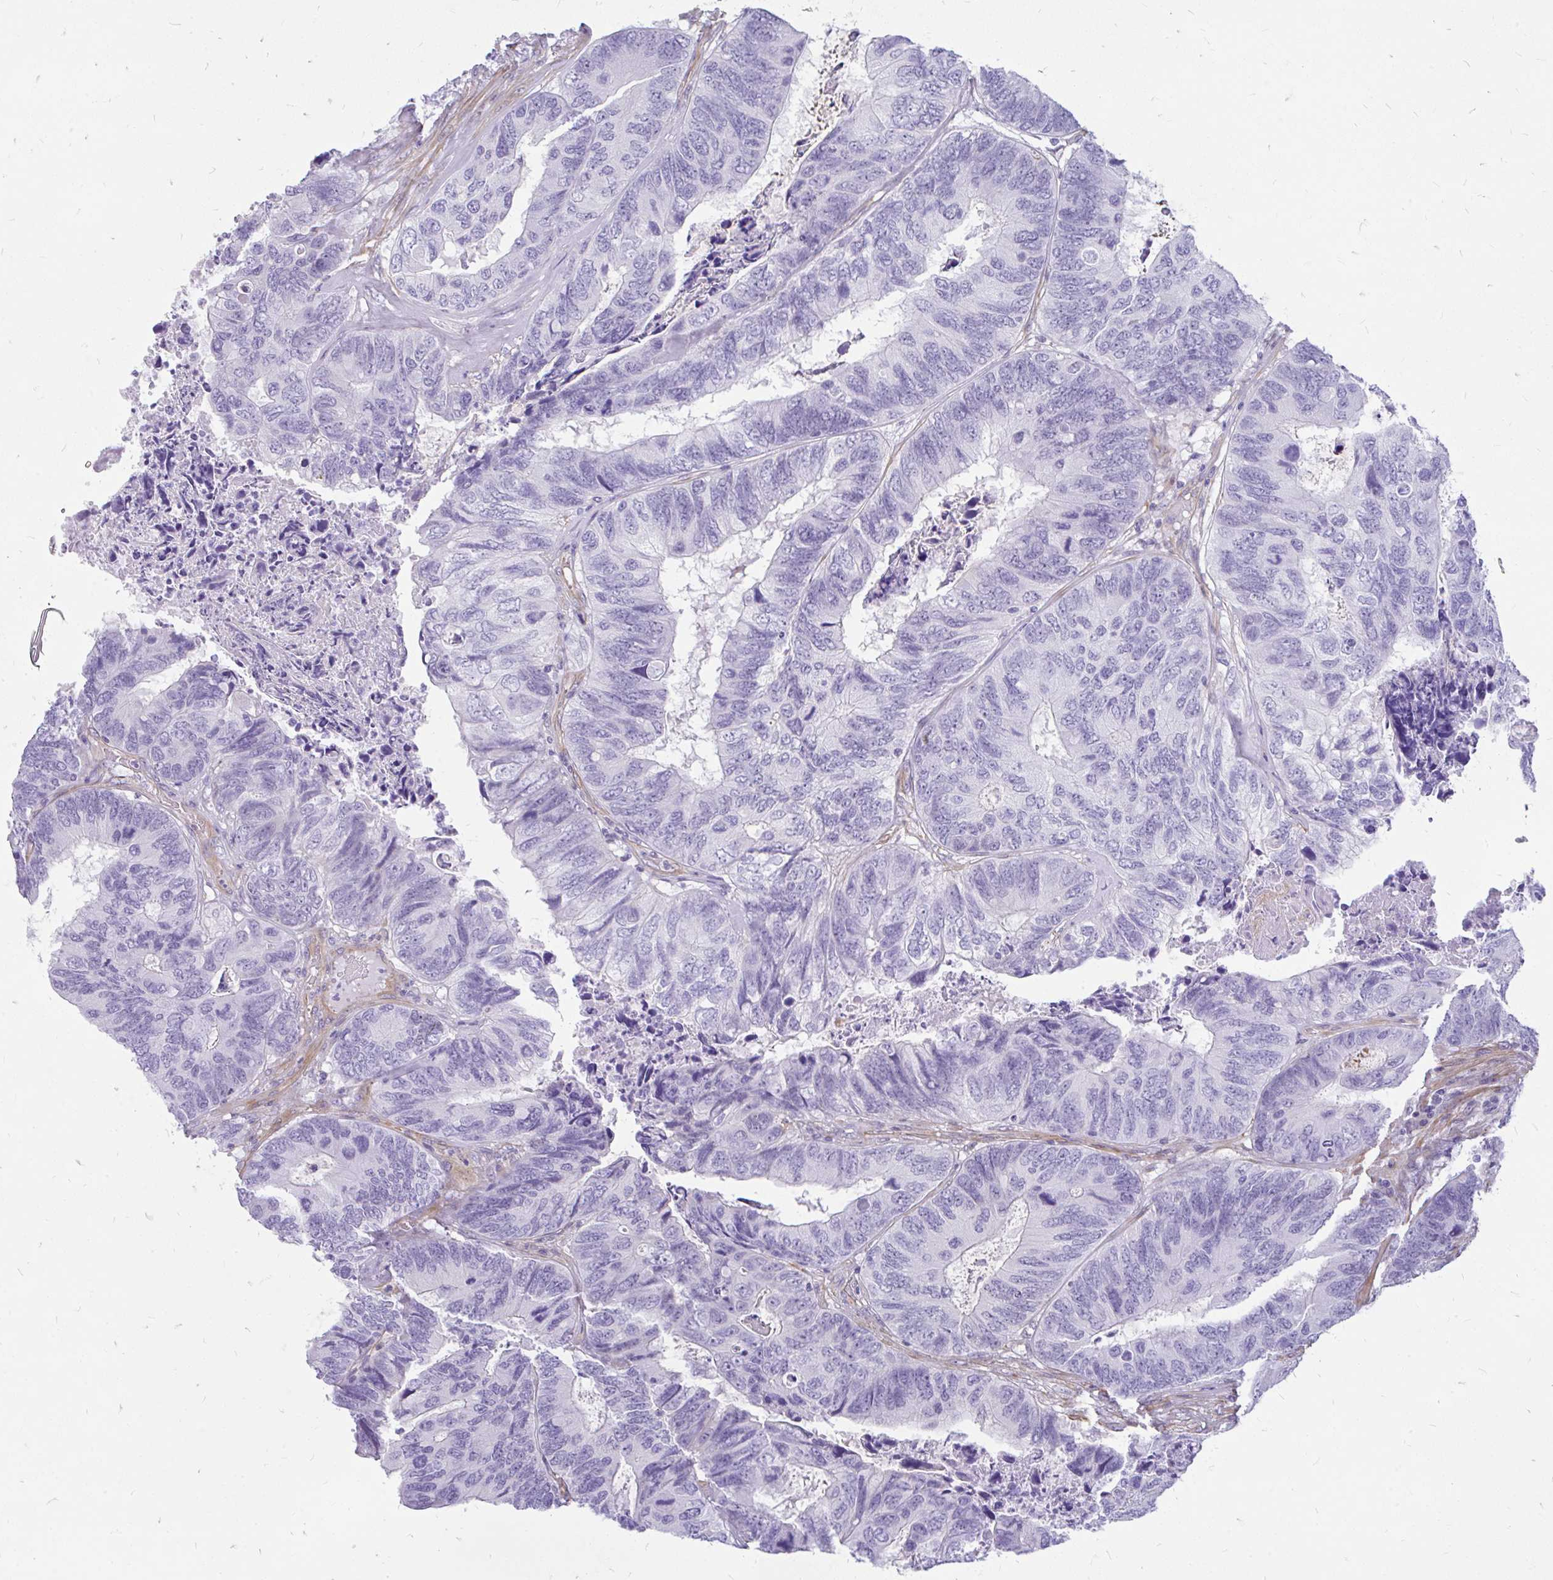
{"staining": {"intensity": "negative", "quantity": "none", "location": "none"}, "tissue": "colorectal cancer", "cell_type": "Tumor cells", "image_type": "cancer", "snomed": [{"axis": "morphology", "description": "Adenocarcinoma, NOS"}, {"axis": "topography", "description": "Colon"}], "caption": "Tumor cells are negative for brown protein staining in adenocarcinoma (colorectal).", "gene": "FAM83C", "patient": {"sex": "female", "age": 67}}